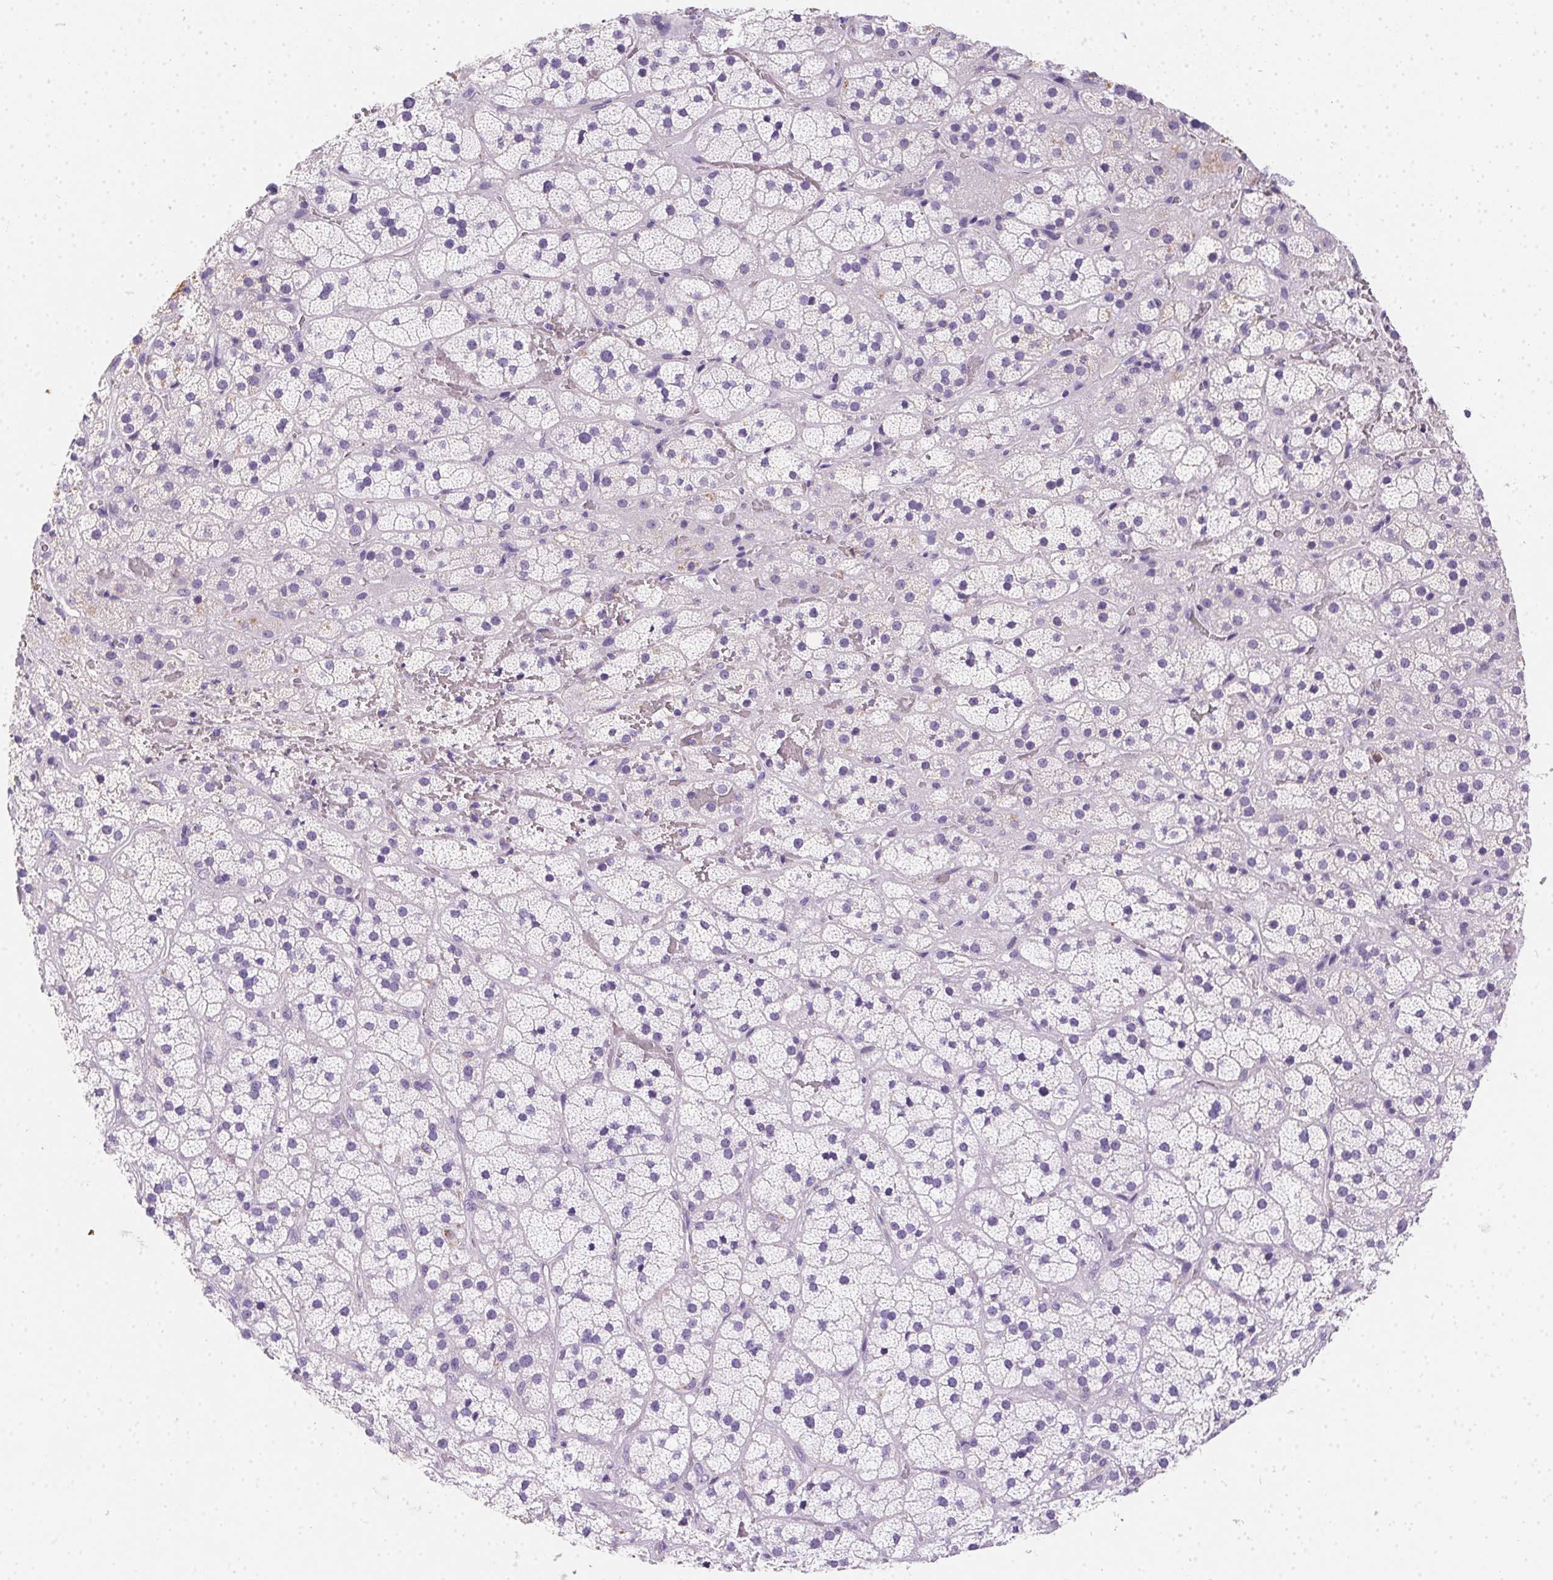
{"staining": {"intensity": "negative", "quantity": "none", "location": "none"}, "tissue": "adrenal gland", "cell_type": "Glandular cells", "image_type": "normal", "snomed": [{"axis": "morphology", "description": "Normal tissue, NOS"}, {"axis": "topography", "description": "Adrenal gland"}], "caption": "A high-resolution photomicrograph shows immunohistochemistry staining of benign adrenal gland, which reveals no significant expression in glandular cells.", "gene": "SSTR4", "patient": {"sex": "male", "age": 57}}